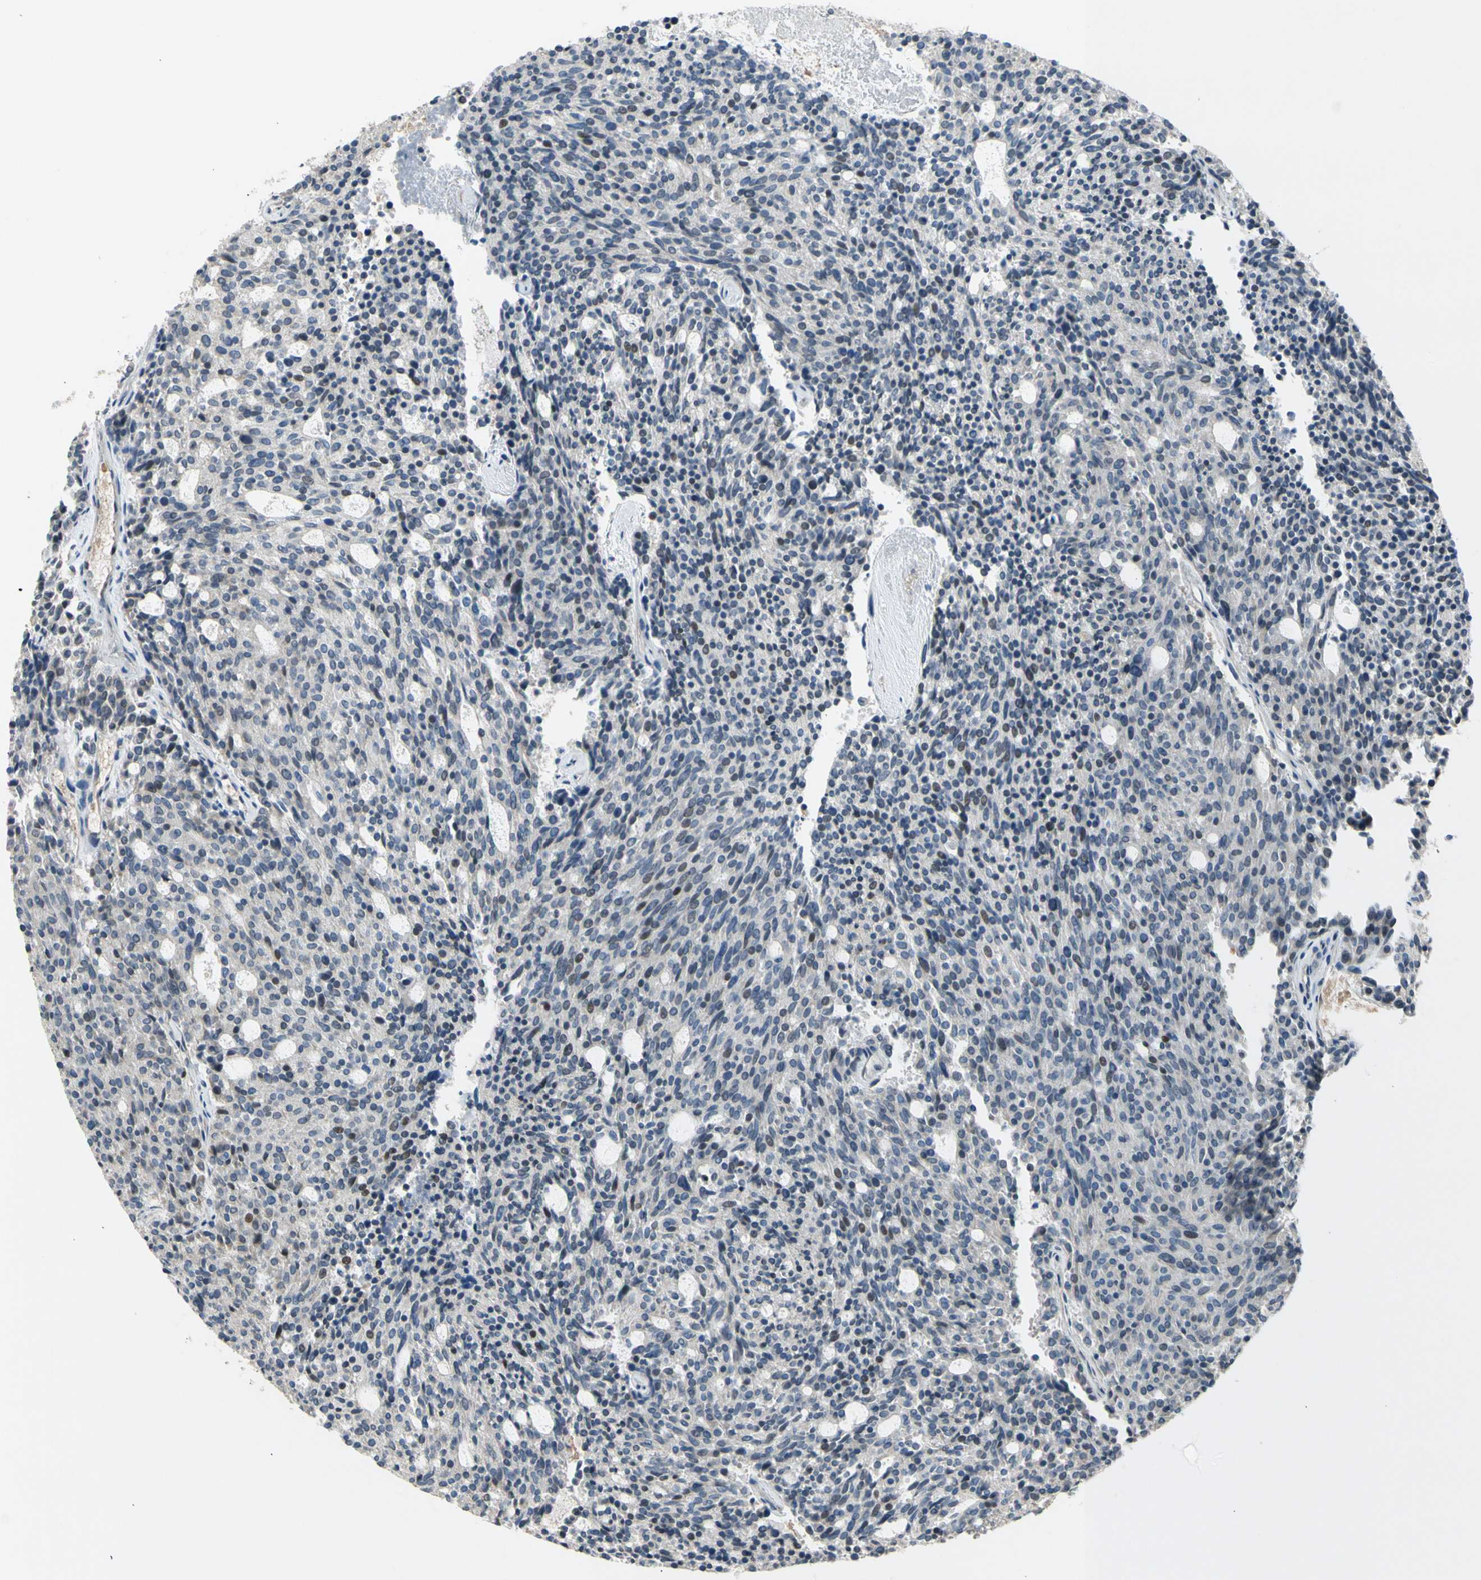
{"staining": {"intensity": "moderate", "quantity": "<25%", "location": "nuclear"}, "tissue": "carcinoid", "cell_type": "Tumor cells", "image_type": "cancer", "snomed": [{"axis": "morphology", "description": "Carcinoid, malignant, NOS"}, {"axis": "topography", "description": "Pancreas"}], "caption": "A photomicrograph showing moderate nuclear positivity in about <25% of tumor cells in carcinoid, as visualized by brown immunohistochemical staining.", "gene": "ZNF184", "patient": {"sex": "female", "age": 54}}